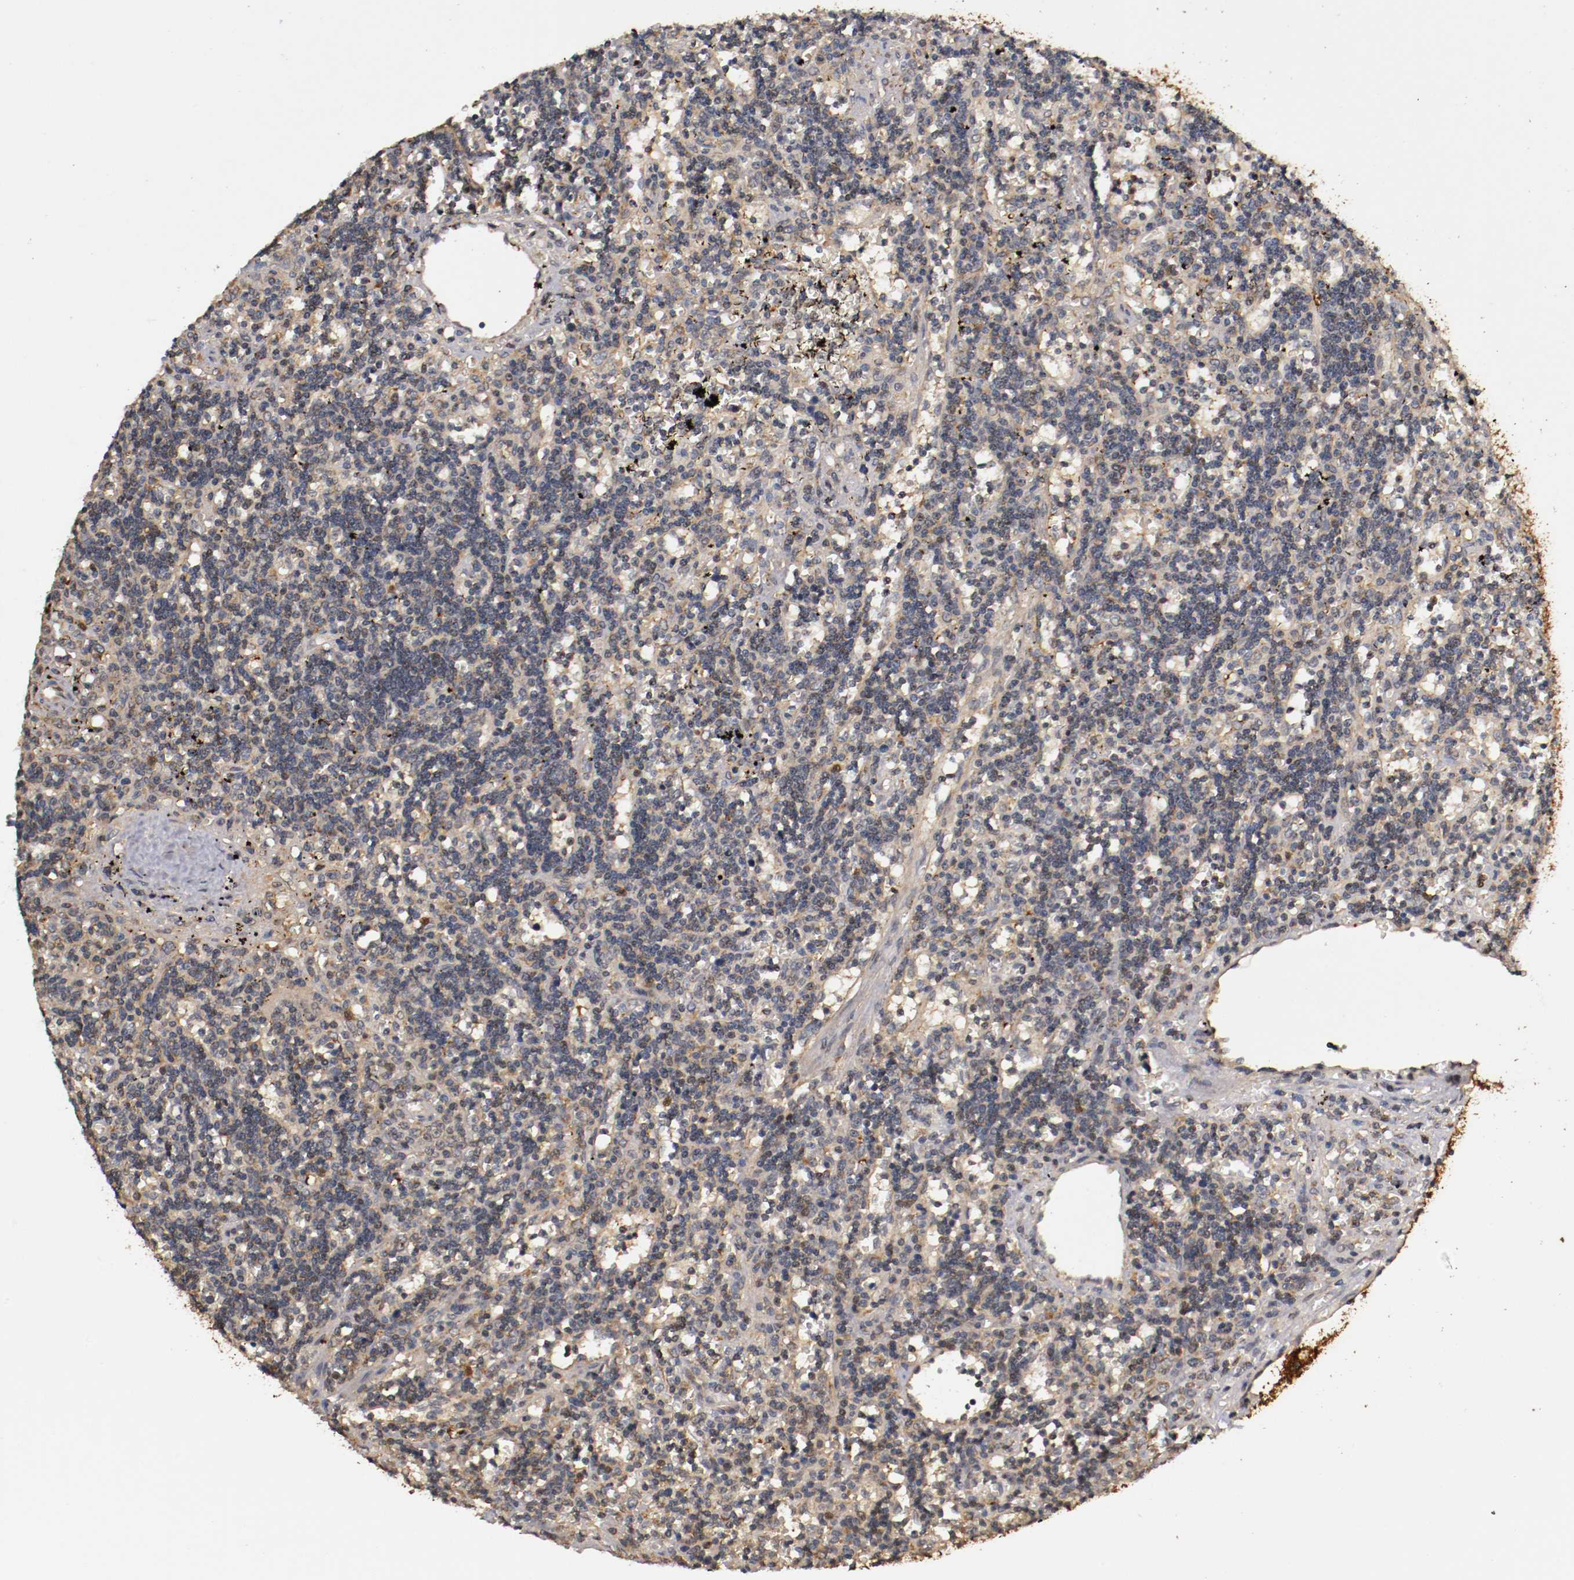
{"staining": {"intensity": "weak", "quantity": "25%-75%", "location": "cytoplasmic/membranous"}, "tissue": "lymphoma", "cell_type": "Tumor cells", "image_type": "cancer", "snomed": [{"axis": "morphology", "description": "Malignant lymphoma, non-Hodgkin's type, Low grade"}, {"axis": "topography", "description": "Spleen"}], "caption": "A brown stain highlights weak cytoplasmic/membranous expression of a protein in lymphoma tumor cells. (Brightfield microscopy of DAB IHC at high magnification).", "gene": "TNFRSF1B", "patient": {"sex": "male", "age": 60}}